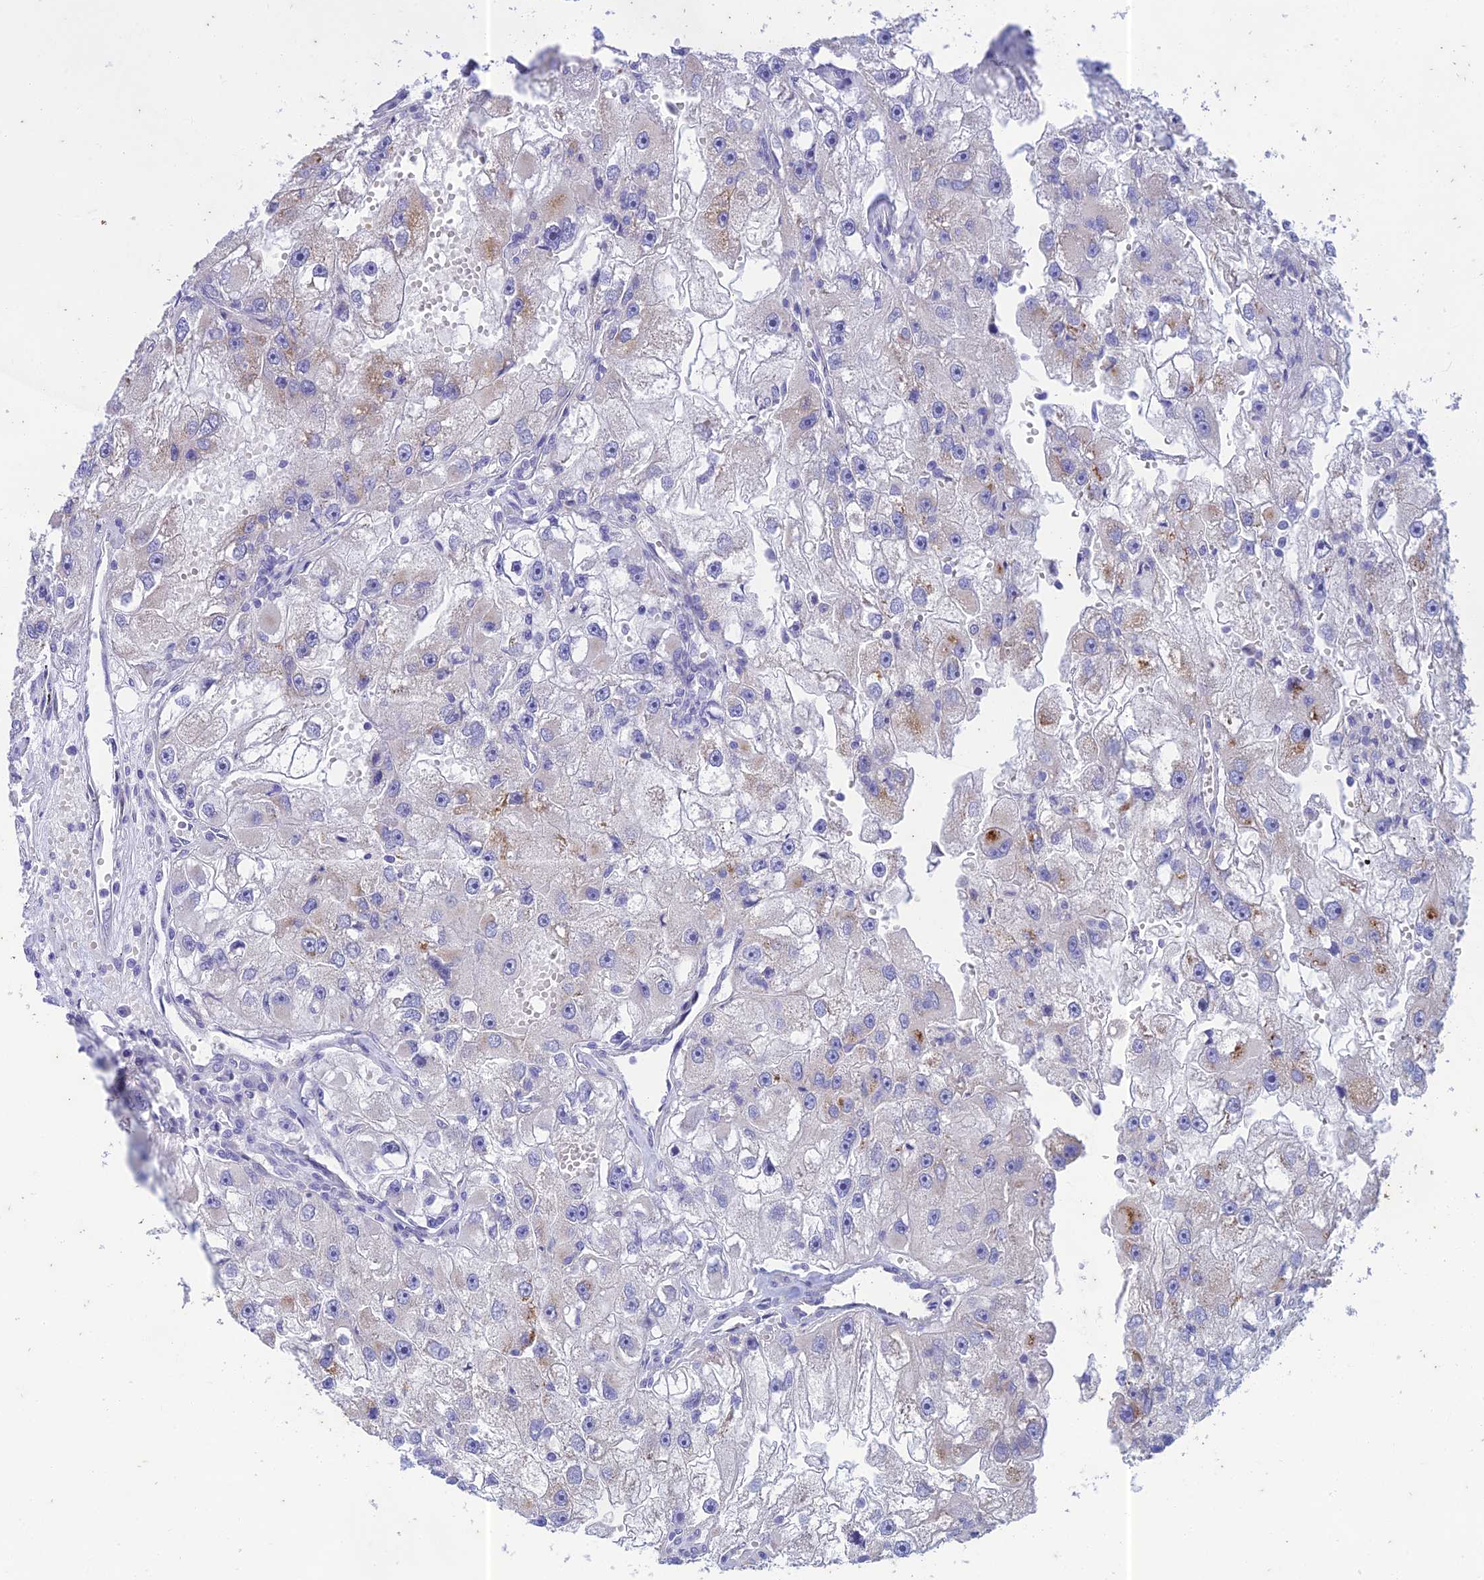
{"staining": {"intensity": "moderate", "quantity": "<25%", "location": "cytoplasmic/membranous"}, "tissue": "renal cancer", "cell_type": "Tumor cells", "image_type": "cancer", "snomed": [{"axis": "morphology", "description": "Adenocarcinoma, NOS"}, {"axis": "topography", "description": "Kidney"}], "caption": "Renal adenocarcinoma stained for a protein displays moderate cytoplasmic/membranous positivity in tumor cells. (brown staining indicates protein expression, while blue staining denotes nuclei).", "gene": "PTCD2", "patient": {"sex": "male", "age": 63}}